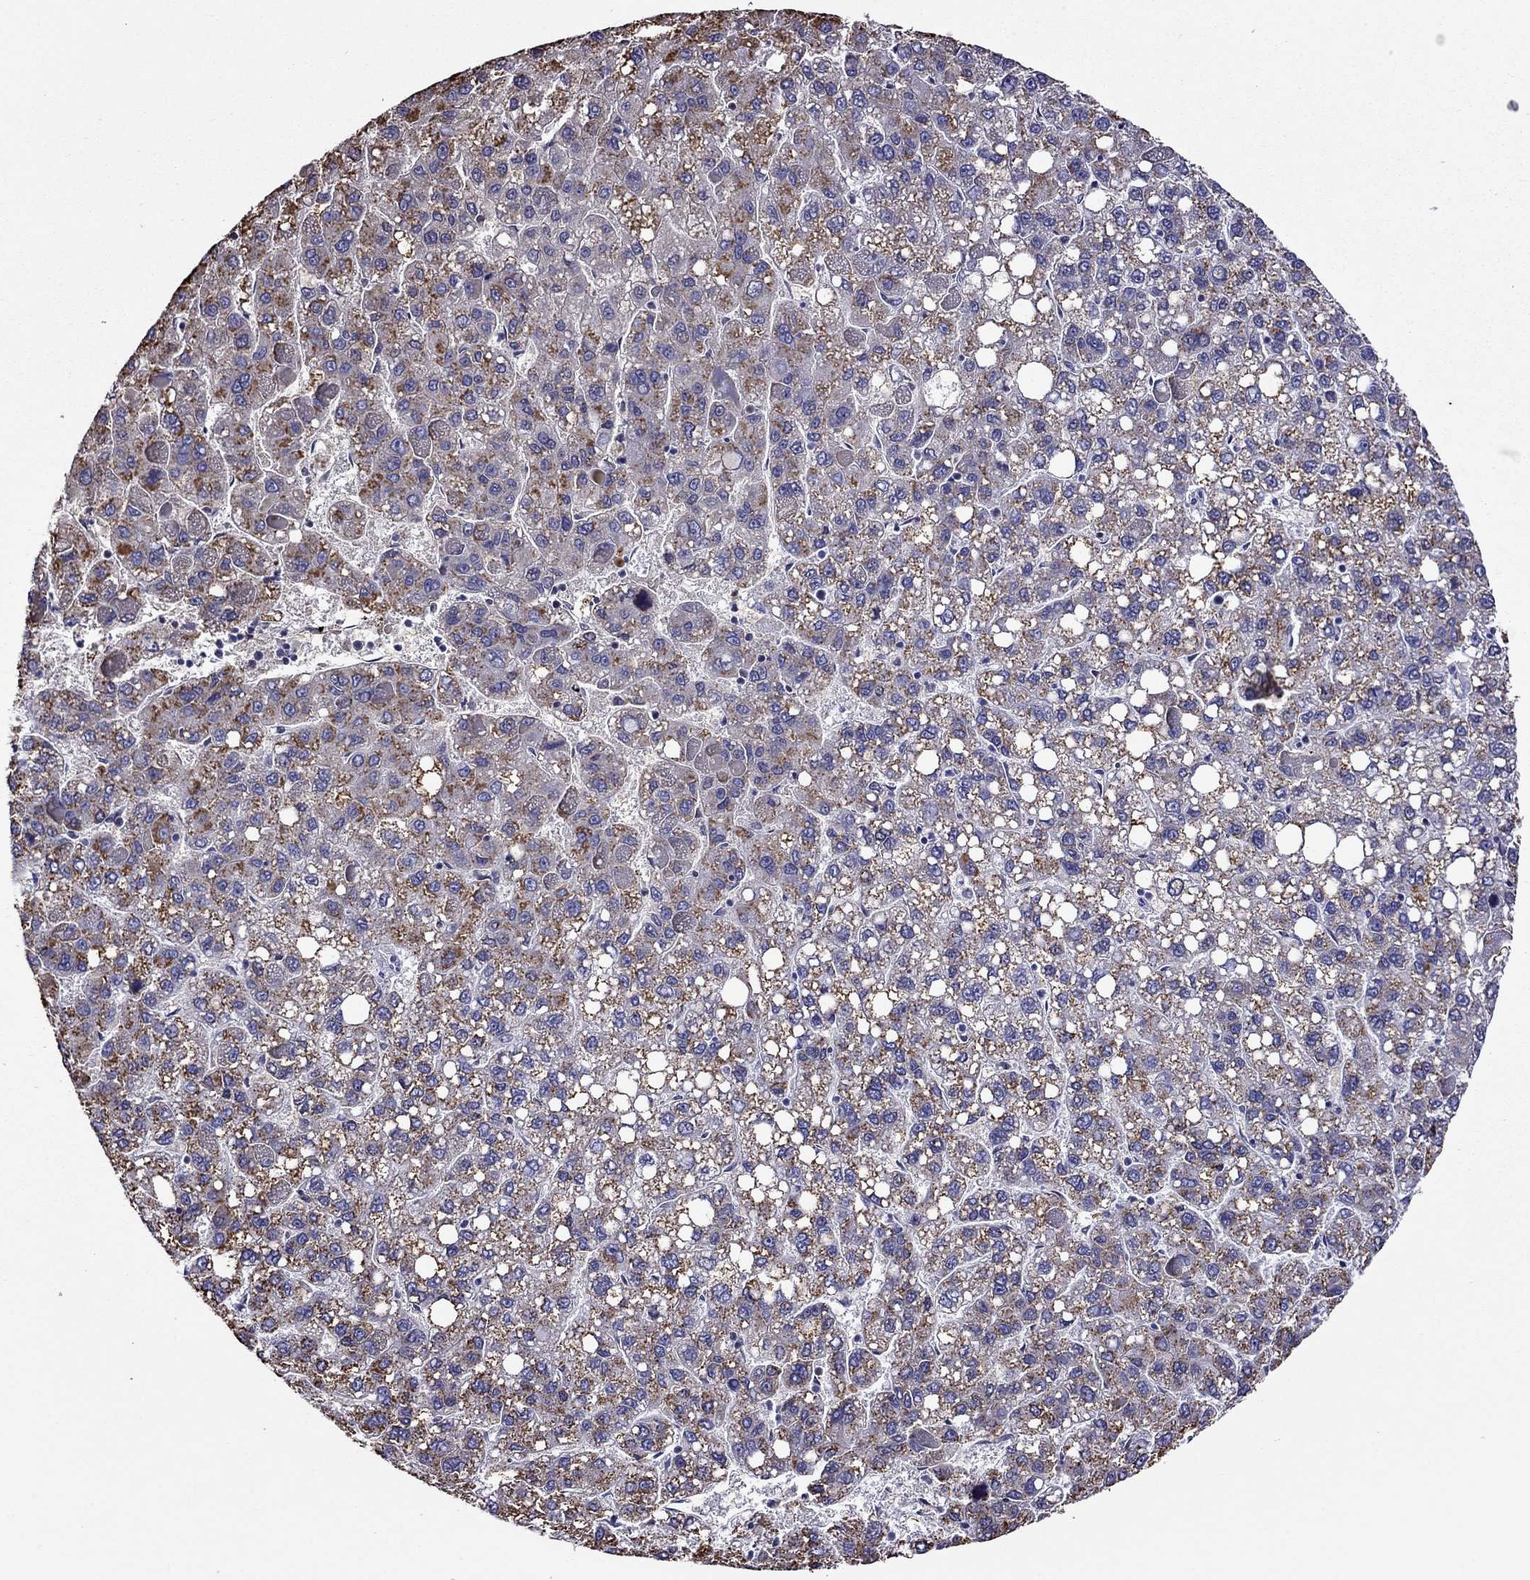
{"staining": {"intensity": "moderate", "quantity": "25%-75%", "location": "cytoplasmic/membranous"}, "tissue": "liver cancer", "cell_type": "Tumor cells", "image_type": "cancer", "snomed": [{"axis": "morphology", "description": "Carcinoma, Hepatocellular, NOS"}, {"axis": "topography", "description": "Liver"}], "caption": "Immunohistochemistry (IHC) staining of liver hepatocellular carcinoma, which exhibits medium levels of moderate cytoplasmic/membranous expression in about 25%-75% of tumor cells indicating moderate cytoplasmic/membranous protein expression. The staining was performed using DAB (brown) for protein detection and nuclei were counterstained in hematoxylin (blue).", "gene": "SCG2", "patient": {"sex": "female", "age": 82}}